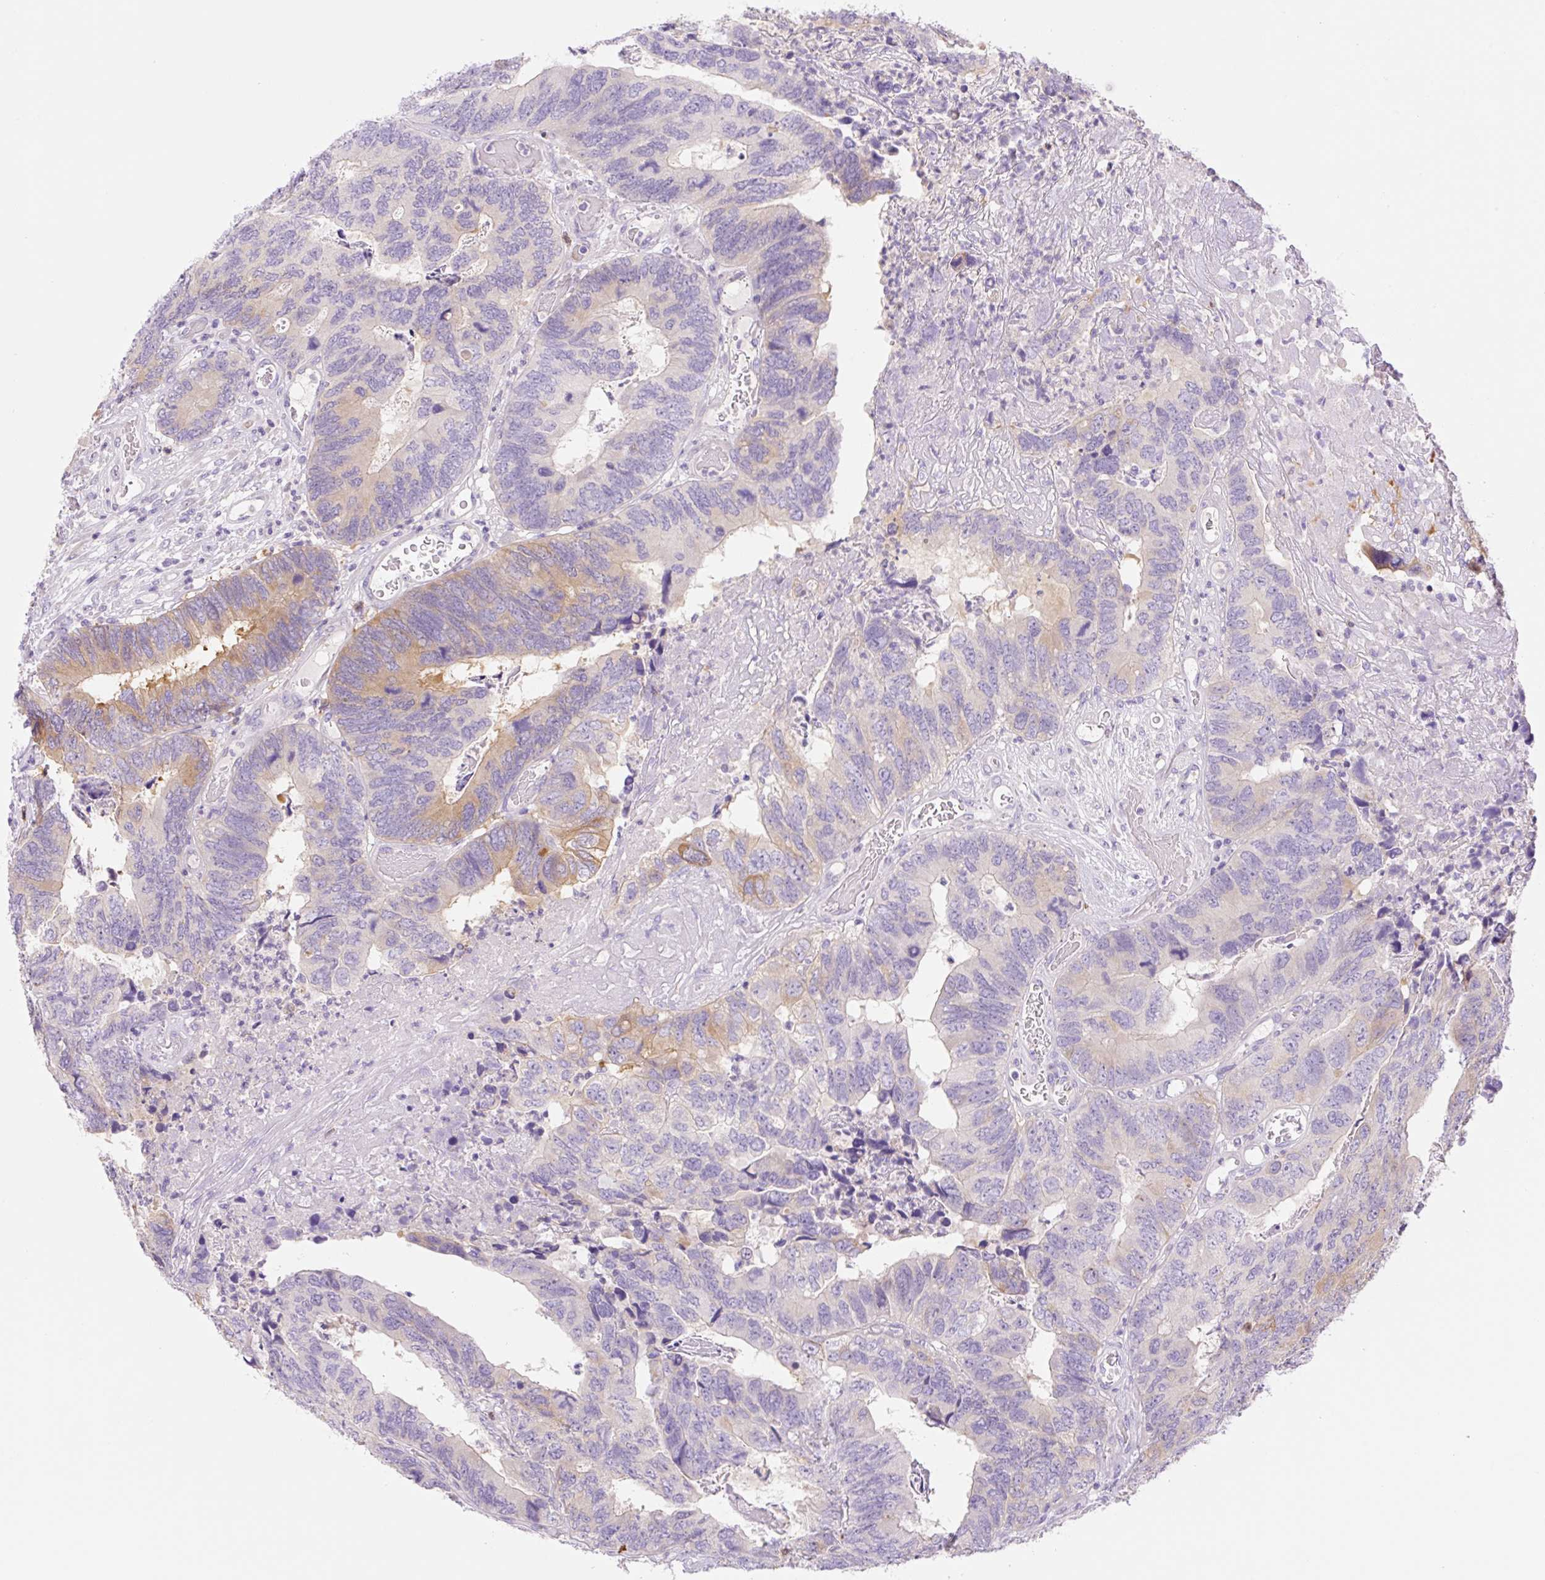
{"staining": {"intensity": "moderate", "quantity": "25%-75%", "location": "cytoplasmic/membranous"}, "tissue": "colorectal cancer", "cell_type": "Tumor cells", "image_type": "cancer", "snomed": [{"axis": "morphology", "description": "Adenocarcinoma, NOS"}, {"axis": "topography", "description": "Colon"}], "caption": "Colorectal adenocarcinoma stained for a protein reveals moderate cytoplasmic/membranous positivity in tumor cells. The staining was performed using DAB (3,3'-diaminobenzidine), with brown indicating positive protein expression. Nuclei are stained blue with hematoxylin.", "gene": "DENND5A", "patient": {"sex": "female", "age": 67}}